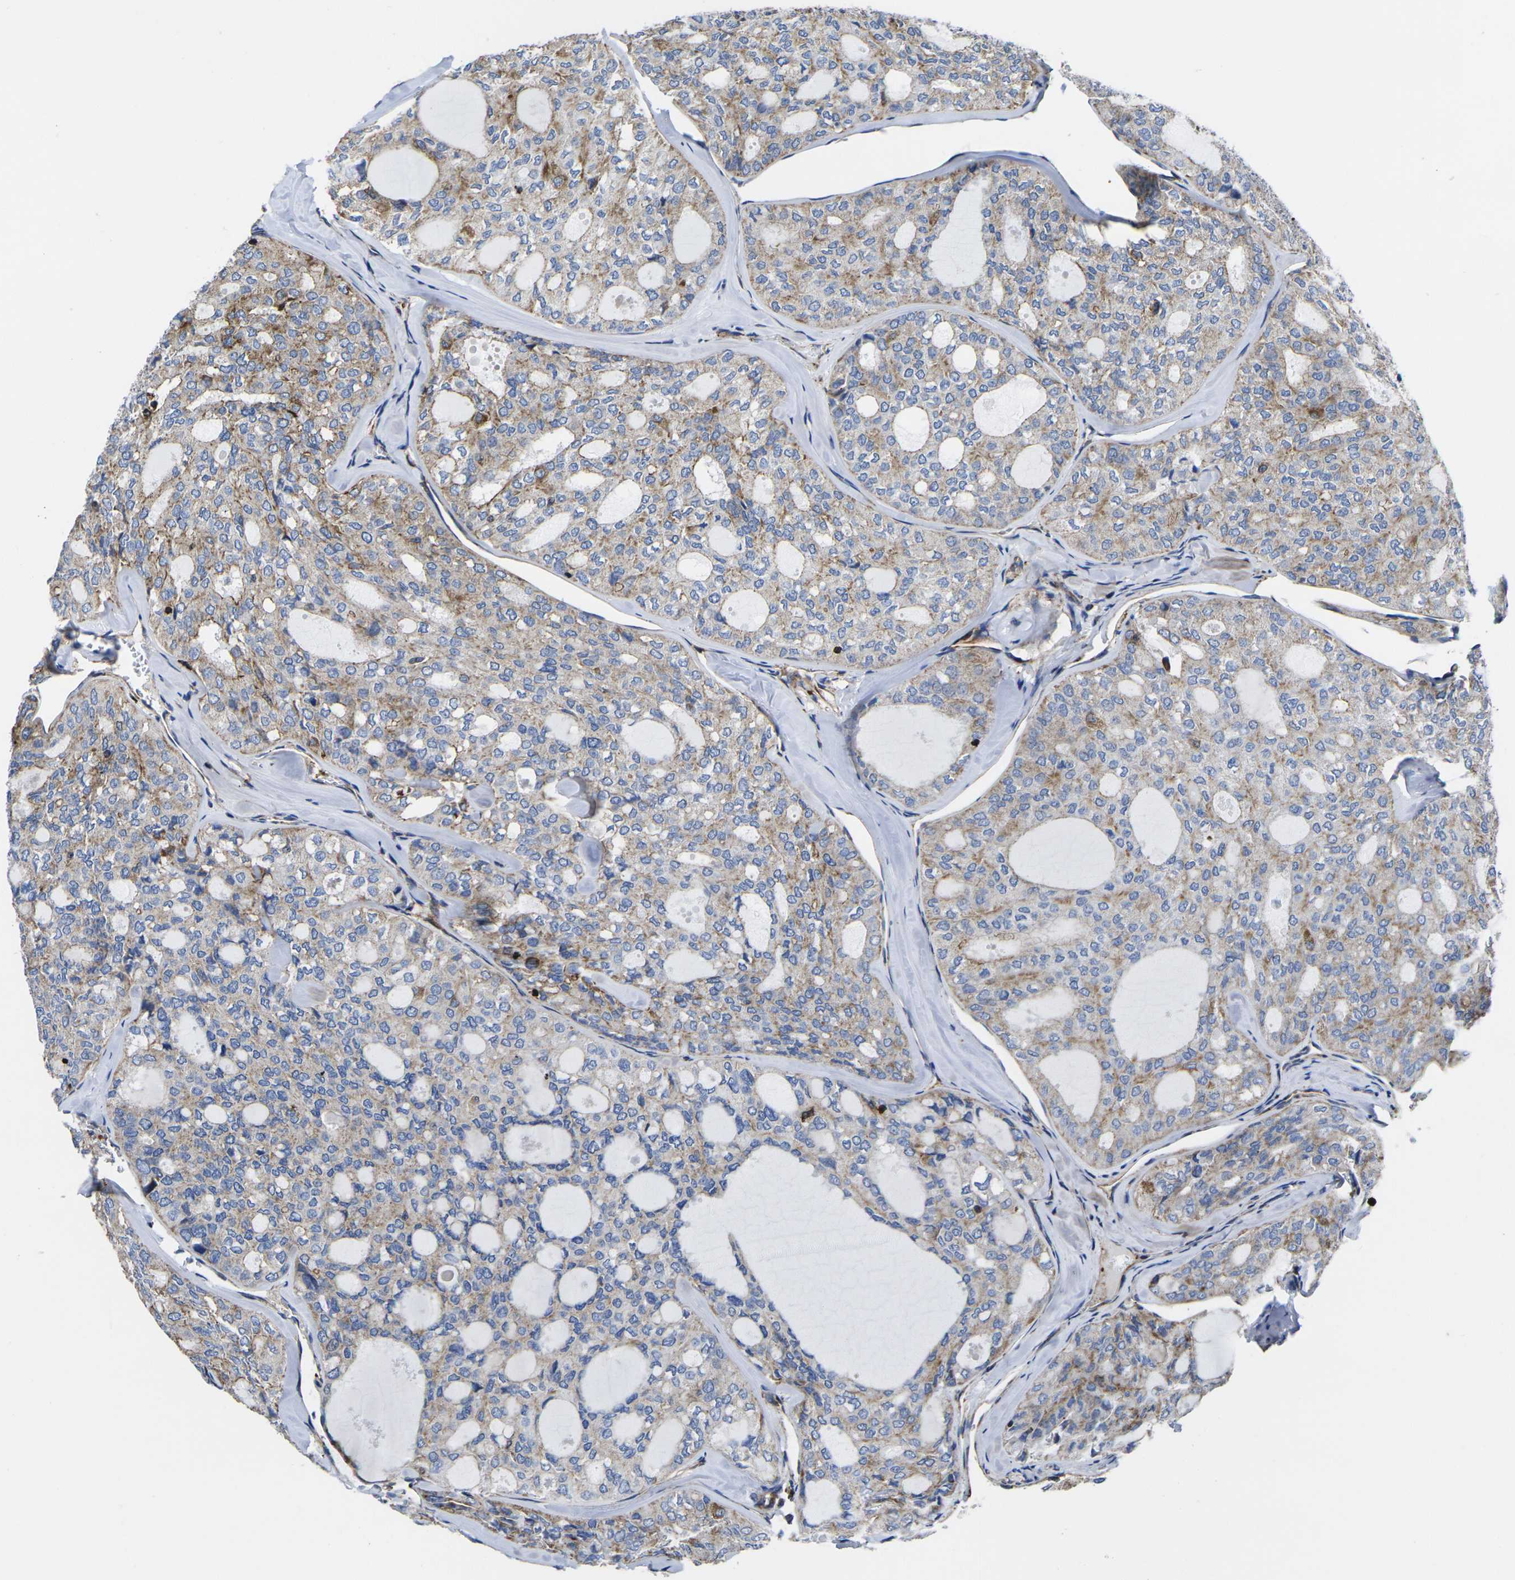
{"staining": {"intensity": "weak", "quantity": ">75%", "location": "cytoplasmic/membranous"}, "tissue": "thyroid cancer", "cell_type": "Tumor cells", "image_type": "cancer", "snomed": [{"axis": "morphology", "description": "Follicular adenoma carcinoma, NOS"}, {"axis": "topography", "description": "Thyroid gland"}], "caption": "Thyroid follicular adenoma carcinoma tissue displays weak cytoplasmic/membranous expression in about >75% of tumor cells, visualized by immunohistochemistry.", "gene": "GPR4", "patient": {"sex": "male", "age": 75}}